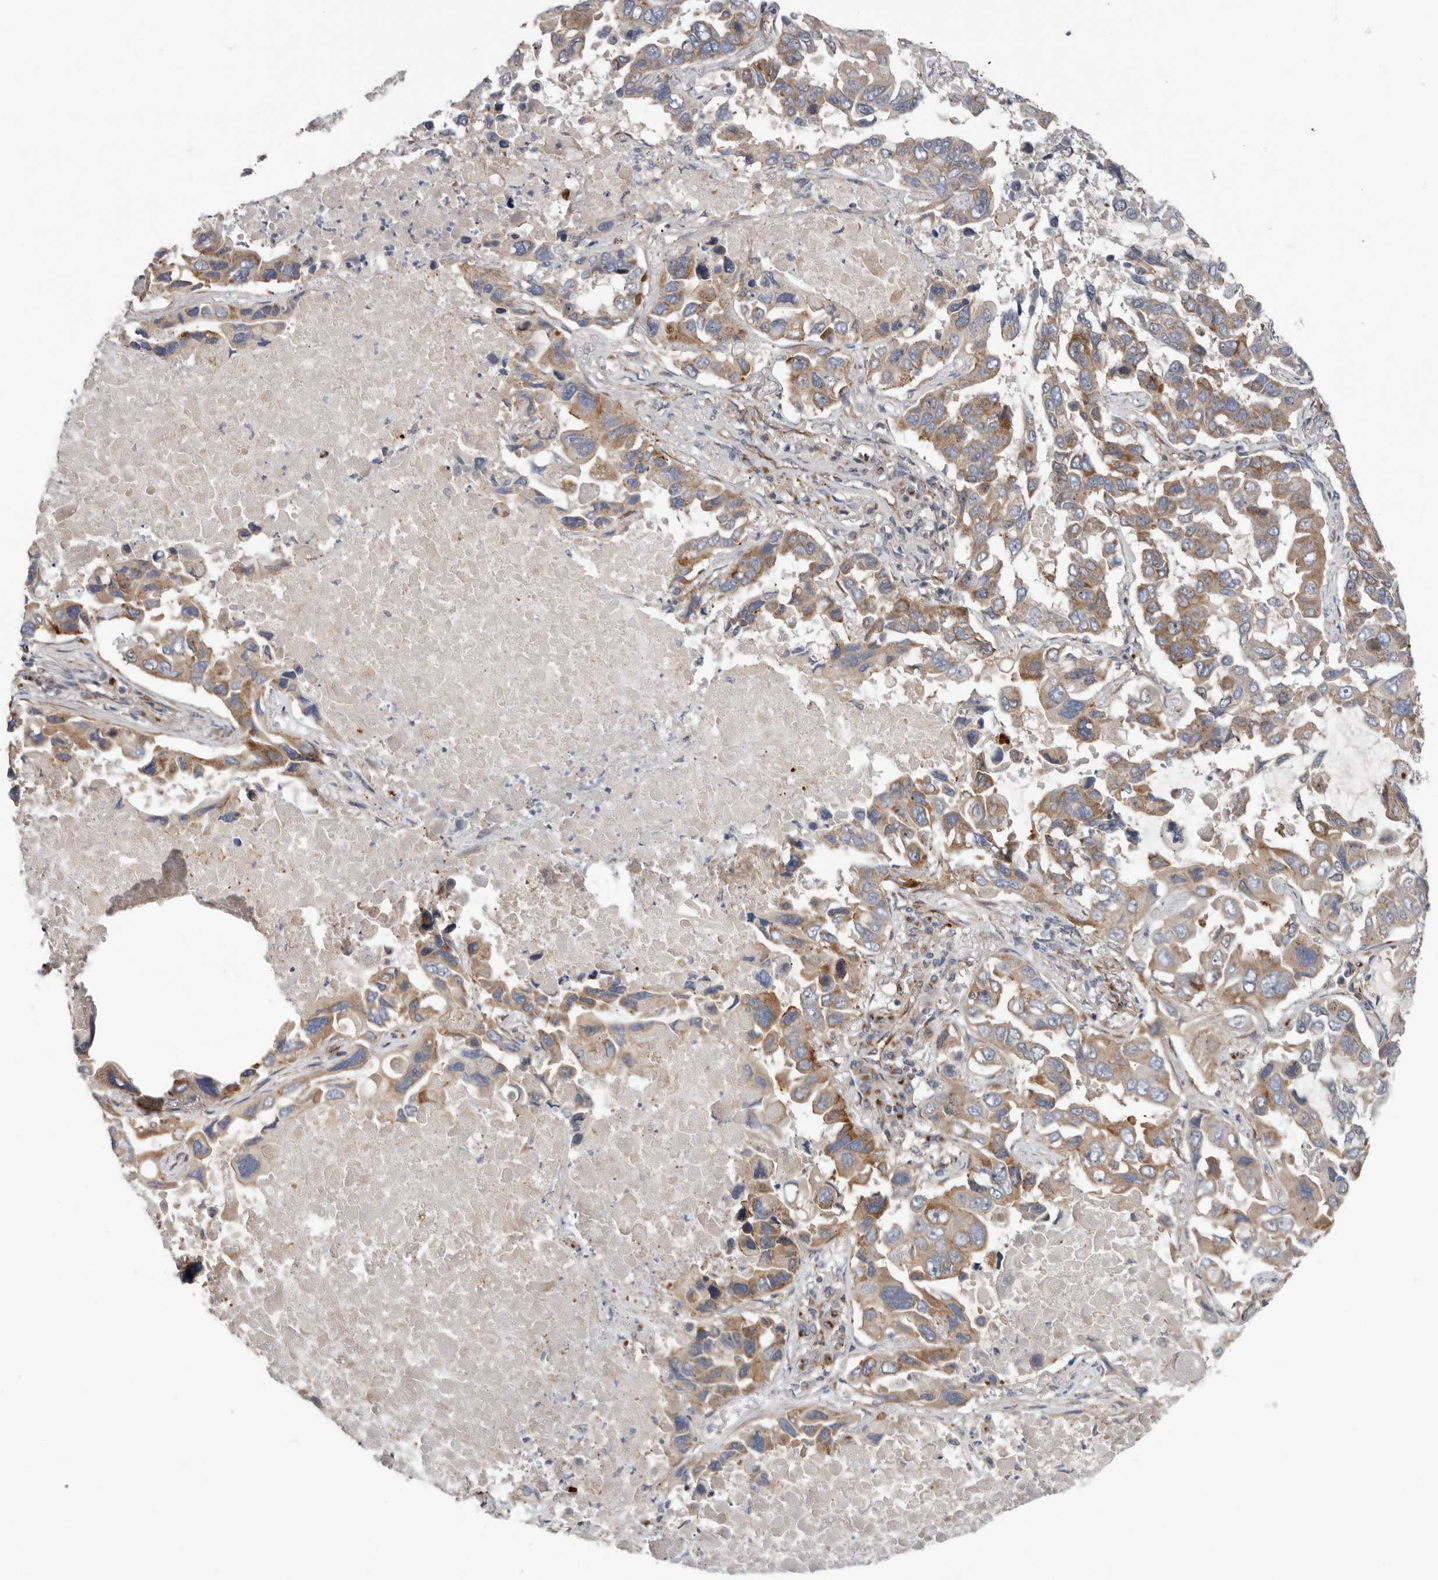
{"staining": {"intensity": "moderate", "quantity": ">75%", "location": "cytoplasmic/membranous"}, "tissue": "lung cancer", "cell_type": "Tumor cells", "image_type": "cancer", "snomed": [{"axis": "morphology", "description": "Adenocarcinoma, NOS"}, {"axis": "topography", "description": "Lung"}], "caption": "Tumor cells demonstrate moderate cytoplasmic/membranous positivity in approximately >75% of cells in lung cancer.", "gene": "LUZP1", "patient": {"sex": "male", "age": 64}}